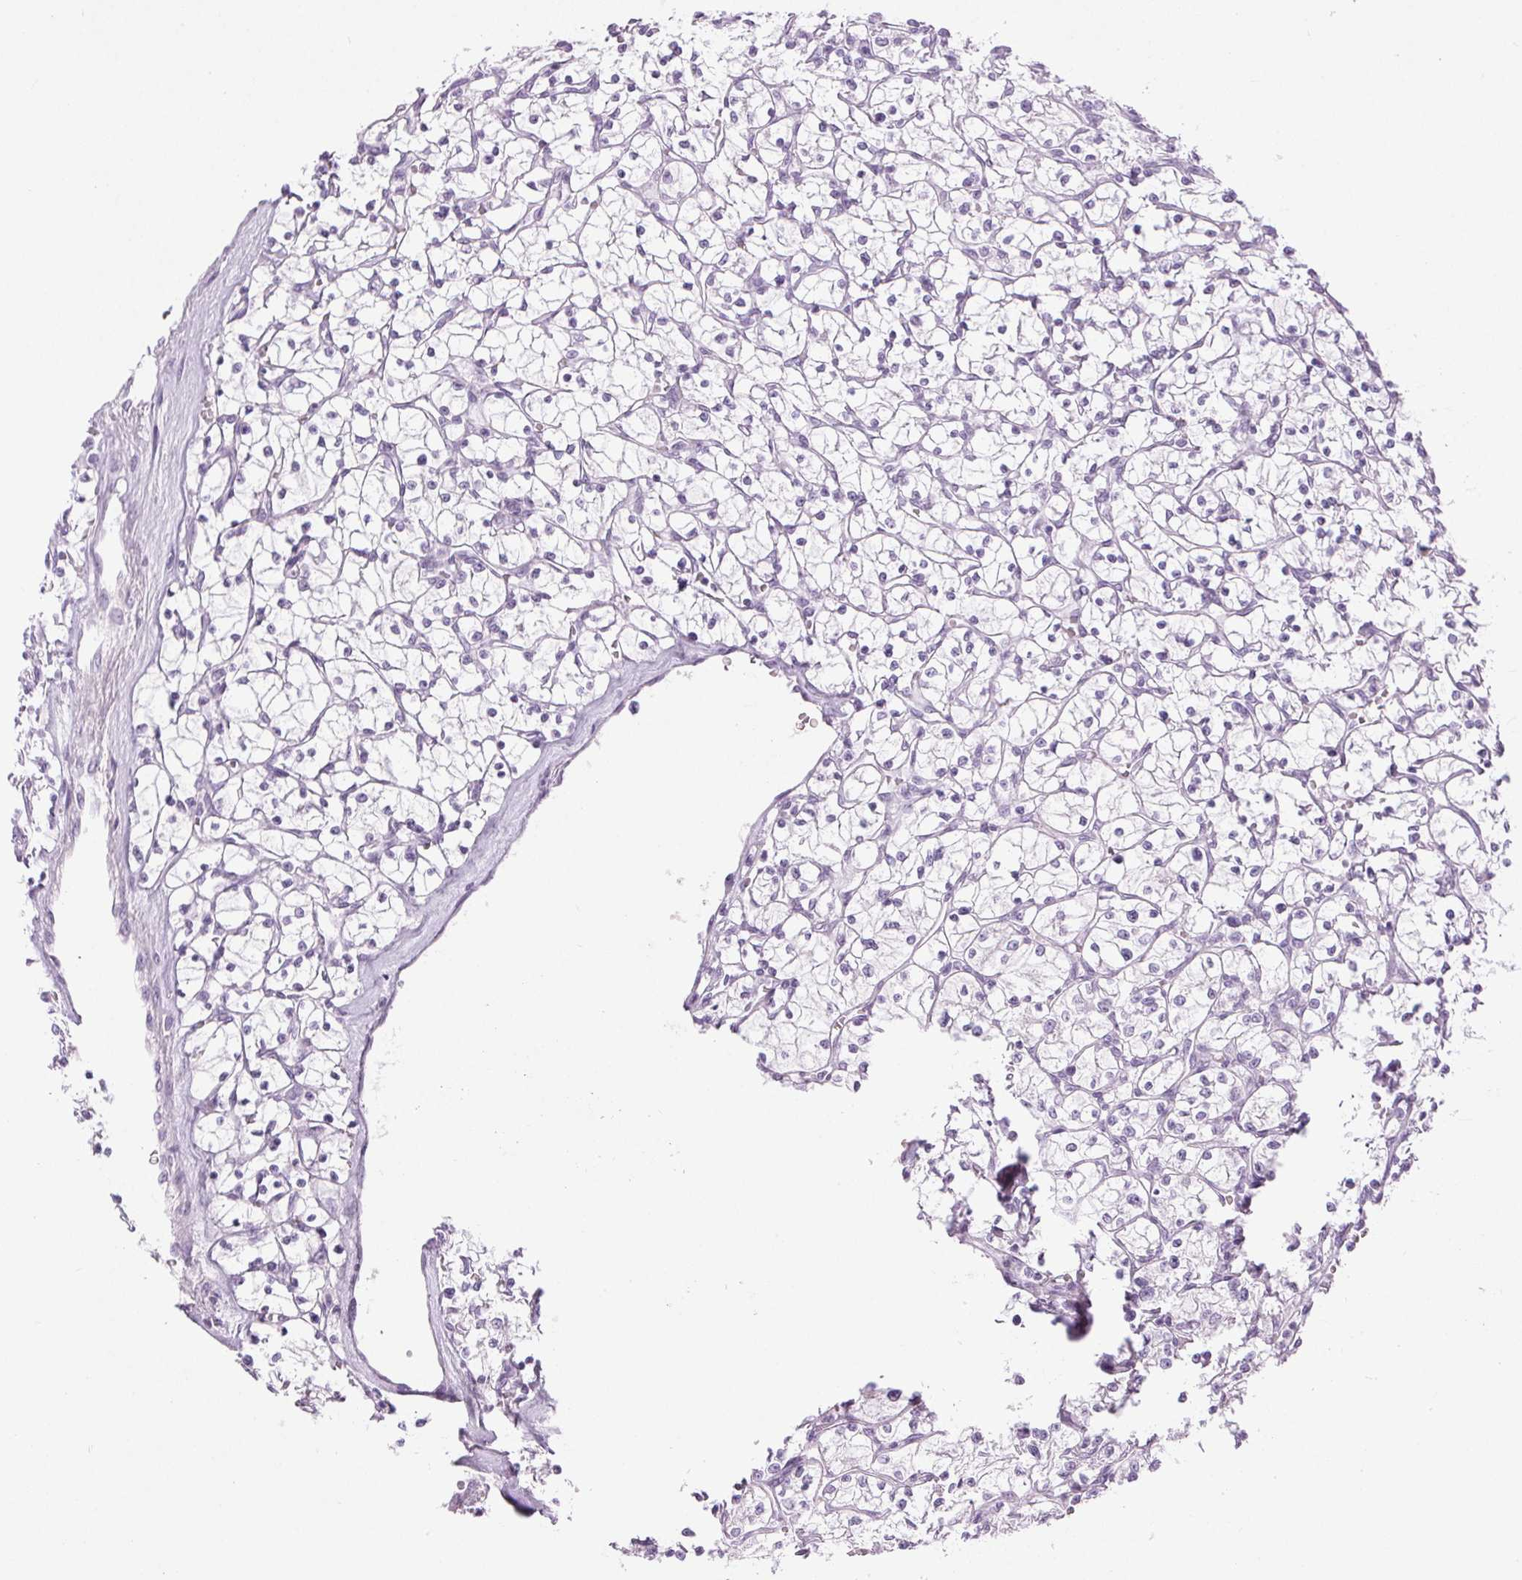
{"staining": {"intensity": "negative", "quantity": "none", "location": "none"}, "tissue": "renal cancer", "cell_type": "Tumor cells", "image_type": "cancer", "snomed": [{"axis": "morphology", "description": "Adenocarcinoma, NOS"}, {"axis": "topography", "description": "Kidney"}], "caption": "A high-resolution micrograph shows immunohistochemistry (IHC) staining of renal adenocarcinoma, which reveals no significant expression in tumor cells.", "gene": "BEND2", "patient": {"sex": "female", "age": 64}}